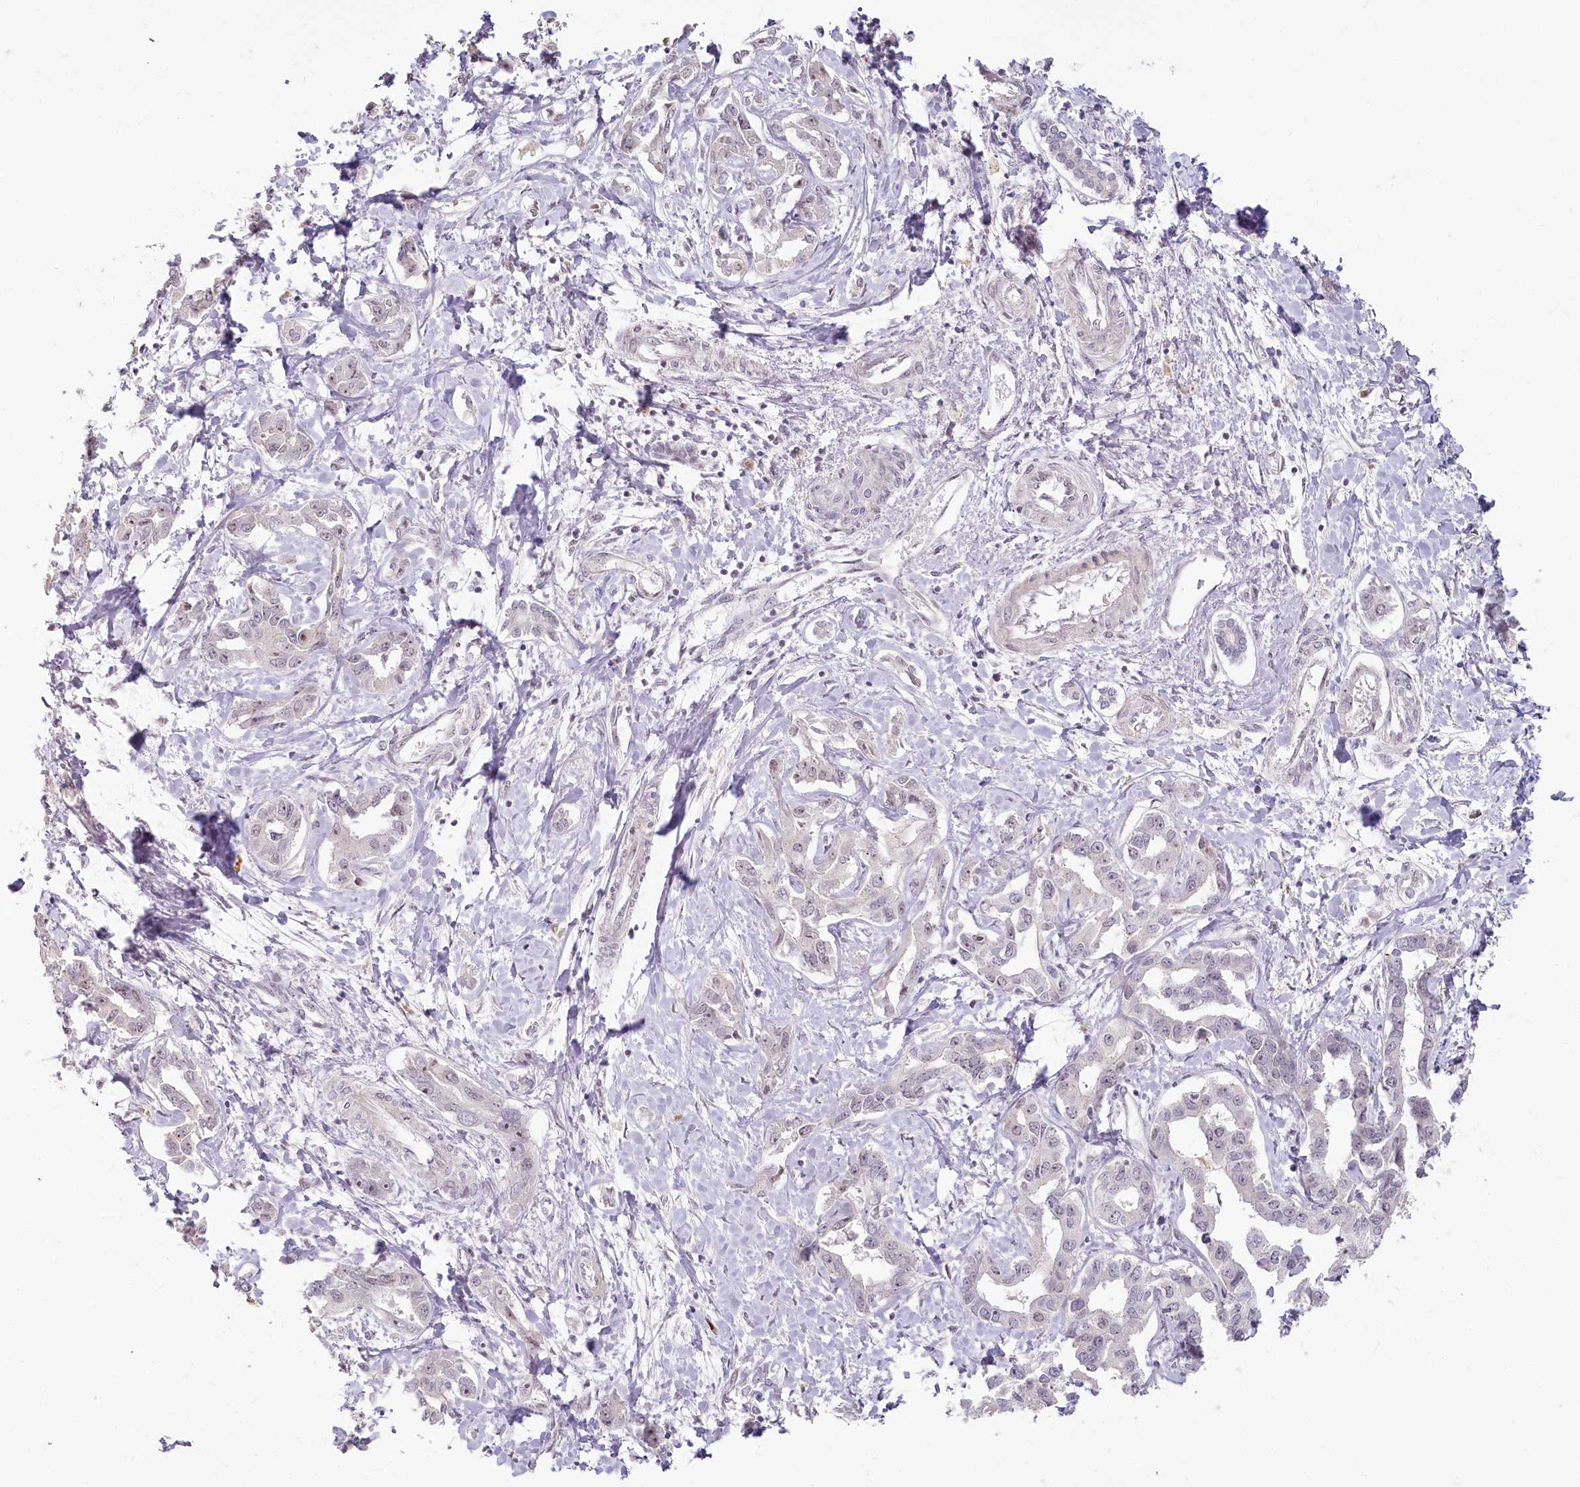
{"staining": {"intensity": "negative", "quantity": "none", "location": "none"}, "tissue": "liver cancer", "cell_type": "Tumor cells", "image_type": "cancer", "snomed": [{"axis": "morphology", "description": "Cholangiocarcinoma"}, {"axis": "topography", "description": "Liver"}], "caption": "High power microscopy micrograph of an immunohistochemistry micrograph of liver cancer, revealing no significant staining in tumor cells. (DAB IHC visualized using brightfield microscopy, high magnification).", "gene": "EXOSC7", "patient": {"sex": "male", "age": 59}}